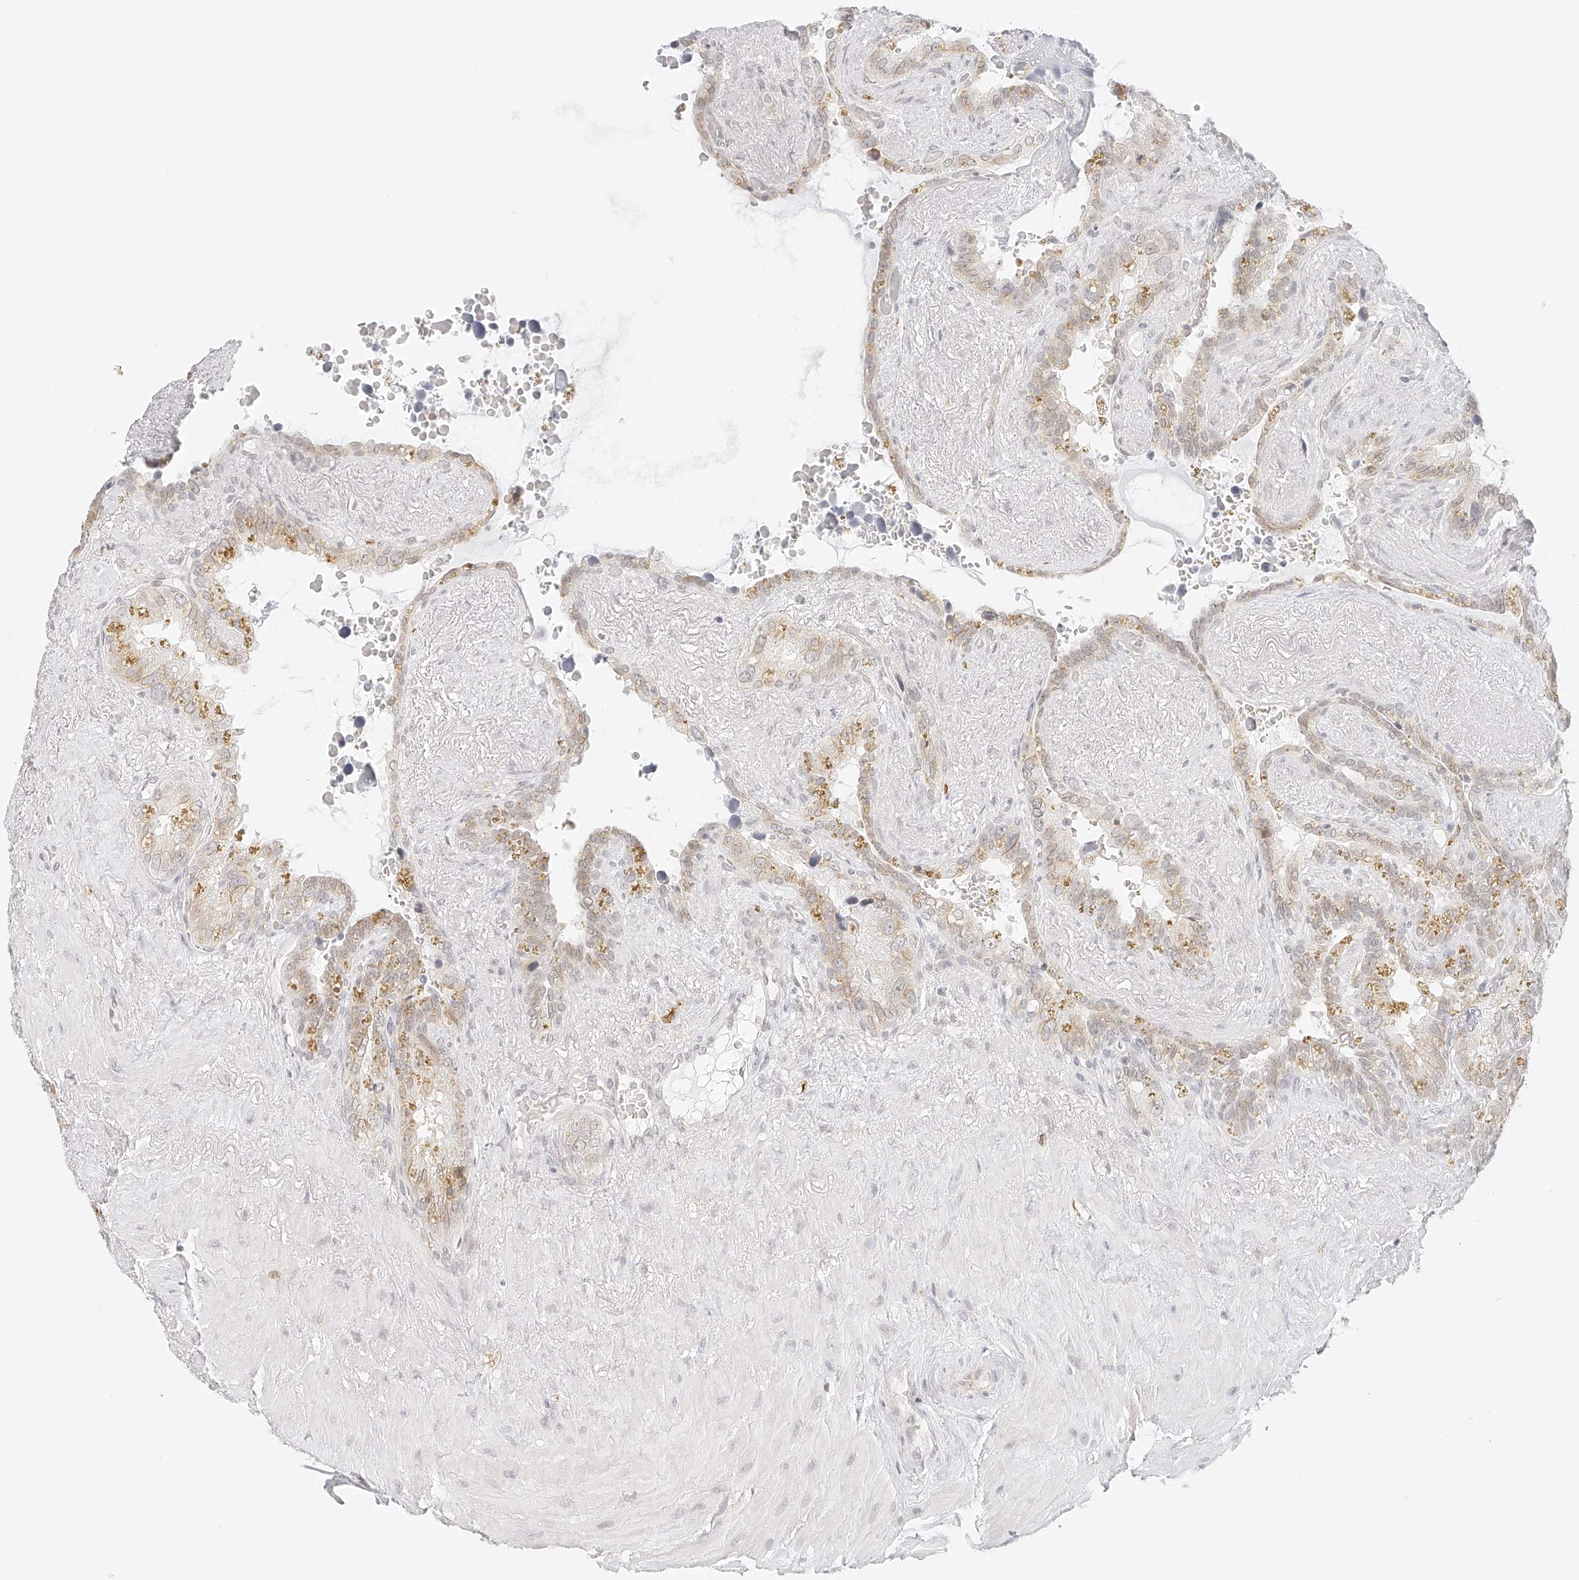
{"staining": {"intensity": "weak", "quantity": "<25%", "location": "cytoplasmic/membranous"}, "tissue": "seminal vesicle", "cell_type": "Glandular cells", "image_type": "normal", "snomed": [{"axis": "morphology", "description": "Normal tissue, NOS"}, {"axis": "topography", "description": "Seminal veicle"}], "caption": "Immunohistochemical staining of benign seminal vesicle demonstrates no significant positivity in glandular cells.", "gene": "ZFP69", "patient": {"sex": "male", "age": 80}}